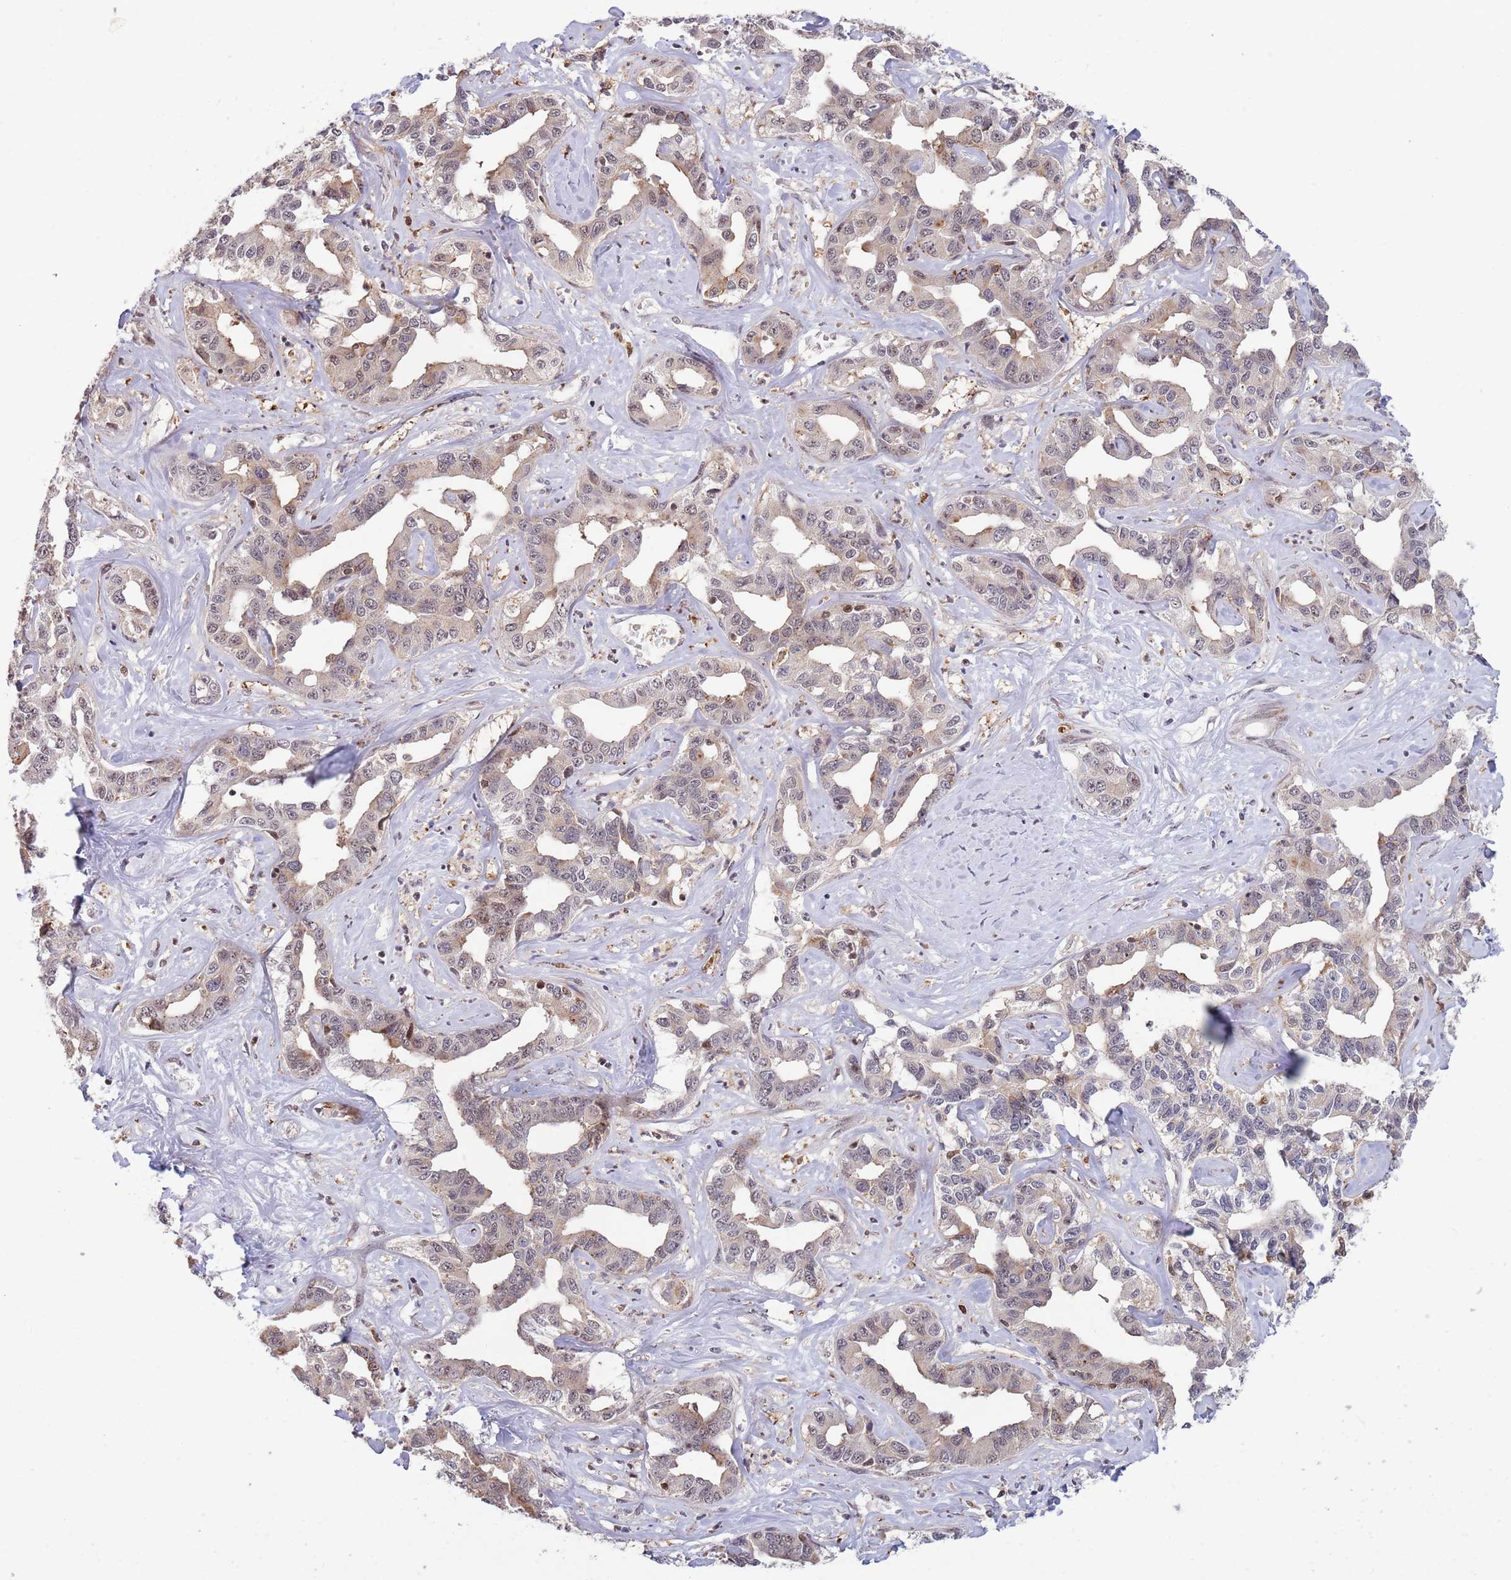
{"staining": {"intensity": "weak", "quantity": "<25%", "location": "nuclear"}, "tissue": "liver cancer", "cell_type": "Tumor cells", "image_type": "cancer", "snomed": [{"axis": "morphology", "description": "Cholangiocarcinoma"}, {"axis": "topography", "description": "Liver"}], "caption": "Immunohistochemical staining of human liver cancer (cholangiocarcinoma) exhibits no significant positivity in tumor cells.", "gene": "CCNJL", "patient": {"sex": "male", "age": 59}}